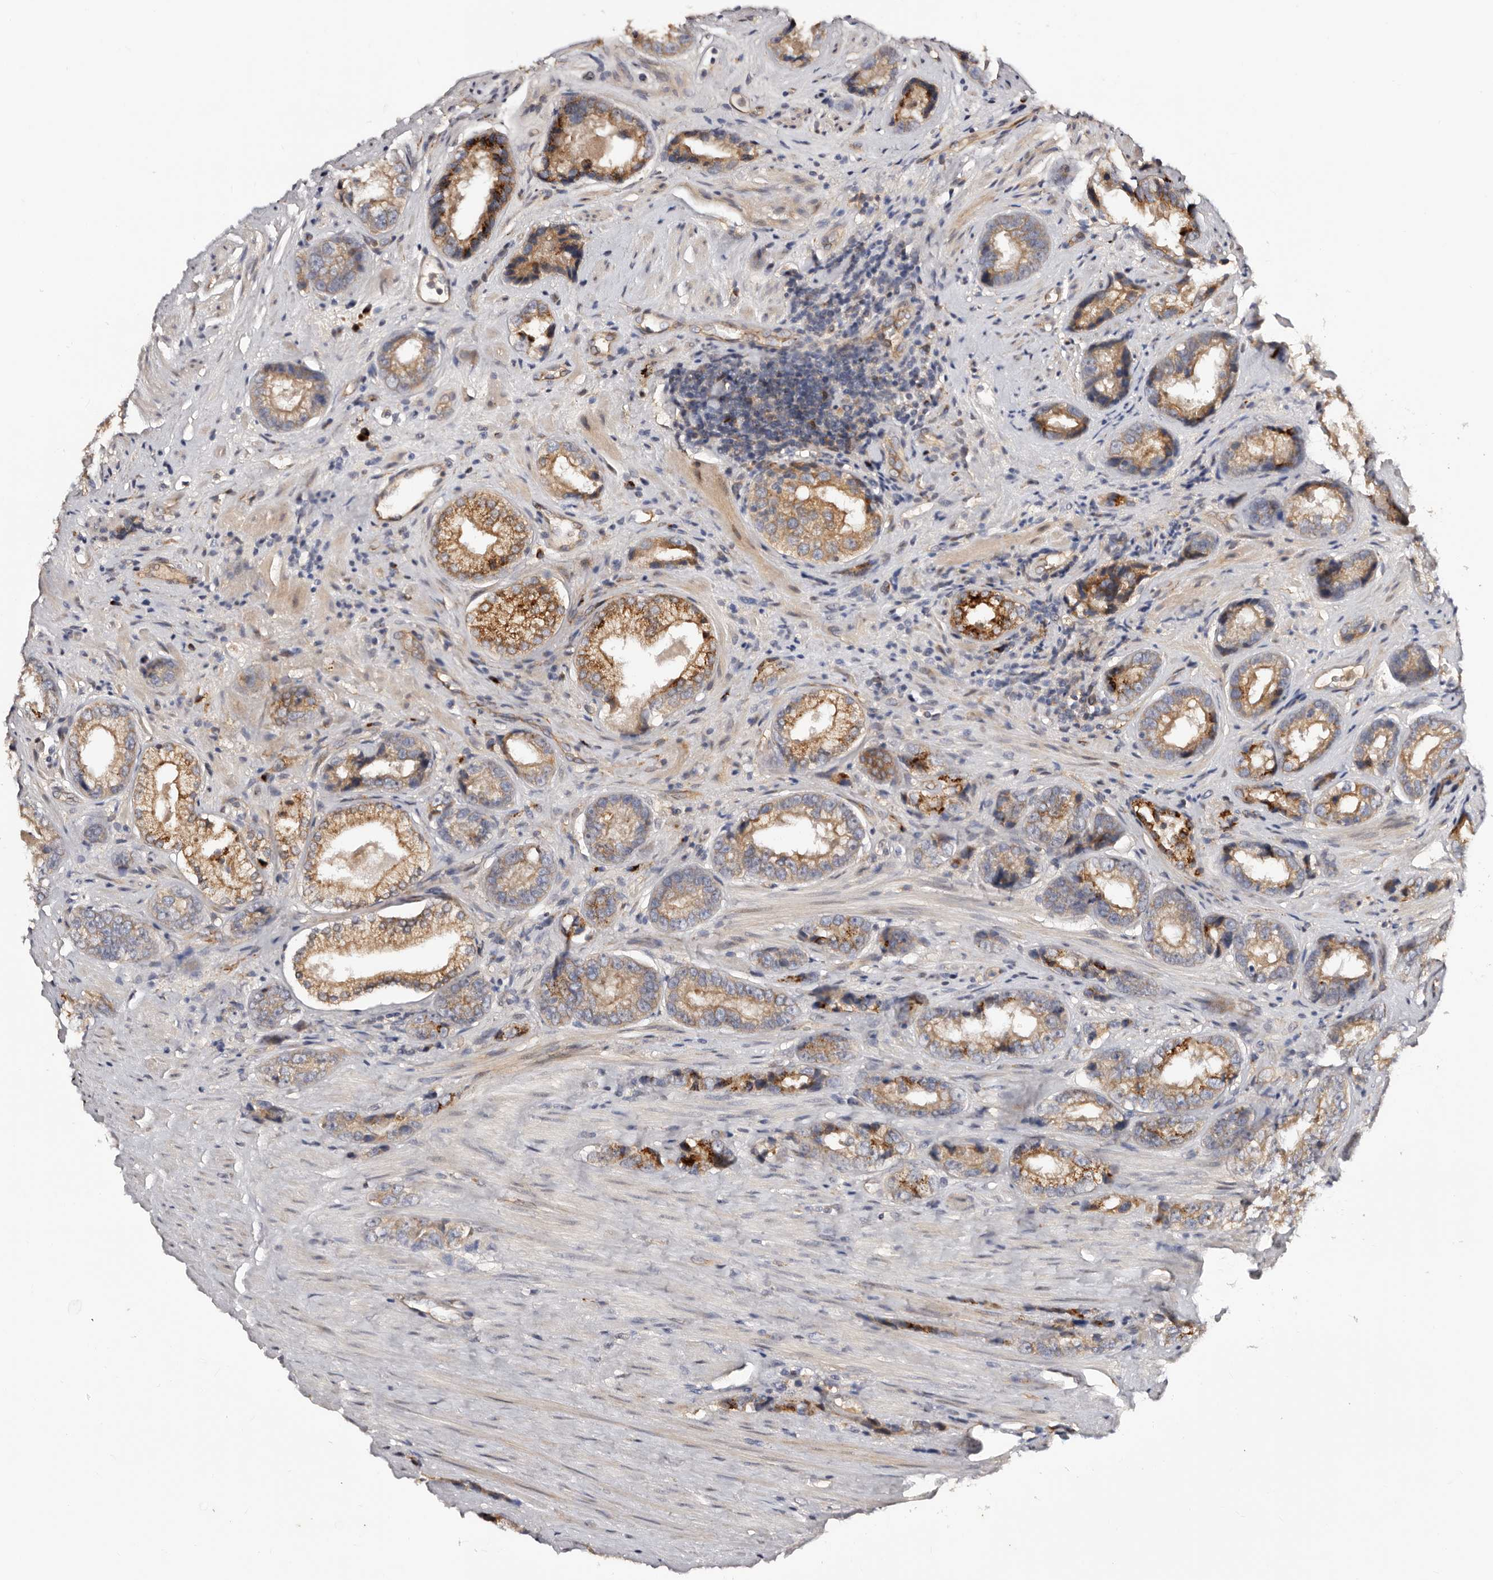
{"staining": {"intensity": "moderate", "quantity": ">75%", "location": "cytoplasmic/membranous"}, "tissue": "prostate cancer", "cell_type": "Tumor cells", "image_type": "cancer", "snomed": [{"axis": "morphology", "description": "Adenocarcinoma, High grade"}, {"axis": "topography", "description": "Prostate"}], "caption": "Immunohistochemical staining of high-grade adenocarcinoma (prostate) shows medium levels of moderate cytoplasmic/membranous protein positivity in about >75% of tumor cells.", "gene": "DACT2", "patient": {"sex": "male", "age": 61}}